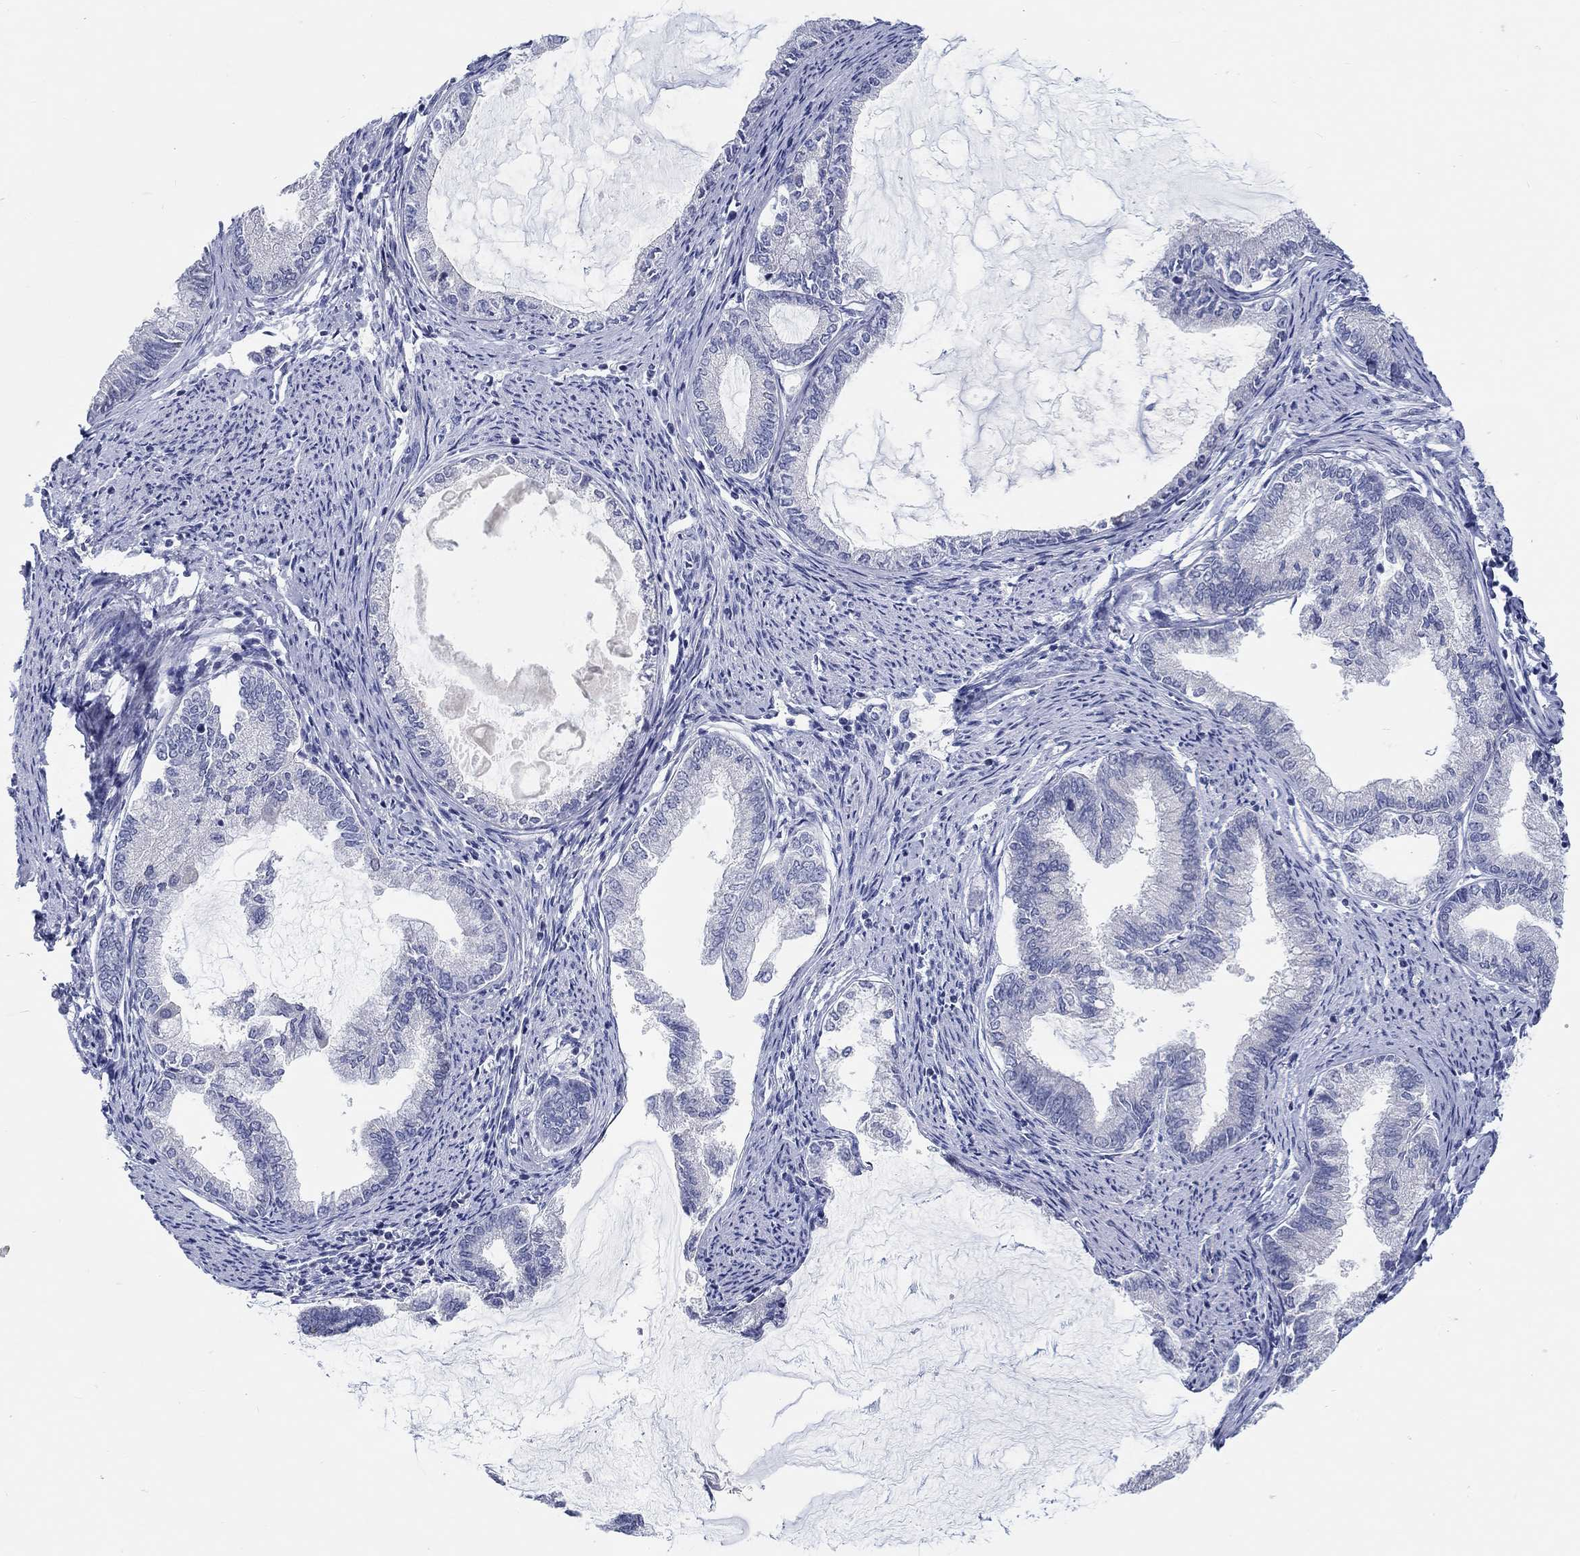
{"staining": {"intensity": "negative", "quantity": "none", "location": "none"}, "tissue": "endometrial cancer", "cell_type": "Tumor cells", "image_type": "cancer", "snomed": [{"axis": "morphology", "description": "Adenocarcinoma, NOS"}, {"axis": "topography", "description": "Endometrium"}], "caption": "The image demonstrates no staining of tumor cells in adenocarcinoma (endometrial).", "gene": "SMIM18", "patient": {"sex": "female", "age": 86}}